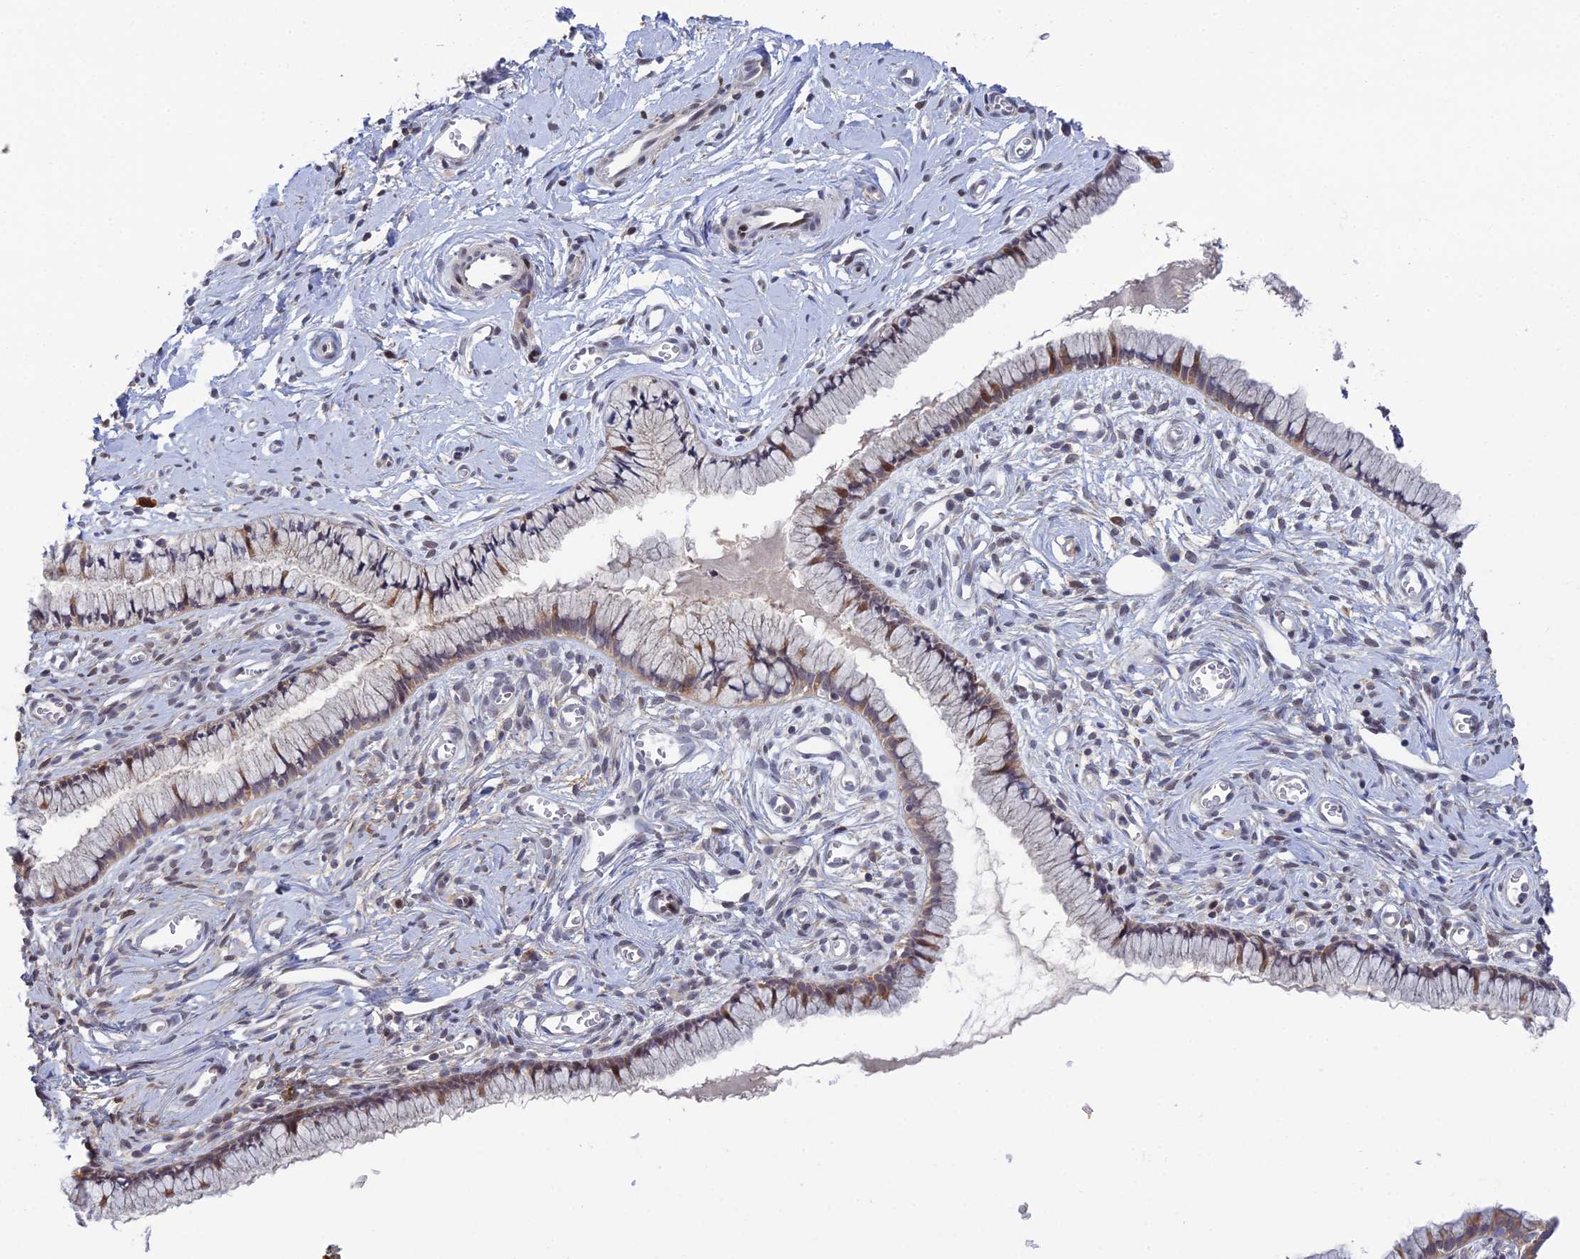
{"staining": {"intensity": "moderate", "quantity": "25%-75%", "location": "cytoplasmic/membranous"}, "tissue": "cervix", "cell_type": "Glandular cells", "image_type": "normal", "snomed": [{"axis": "morphology", "description": "Normal tissue, NOS"}, {"axis": "topography", "description": "Cervix"}], "caption": "A micrograph showing moderate cytoplasmic/membranous staining in about 25%-75% of glandular cells in unremarkable cervix, as visualized by brown immunohistochemical staining.", "gene": "ELOA2", "patient": {"sex": "female", "age": 40}}